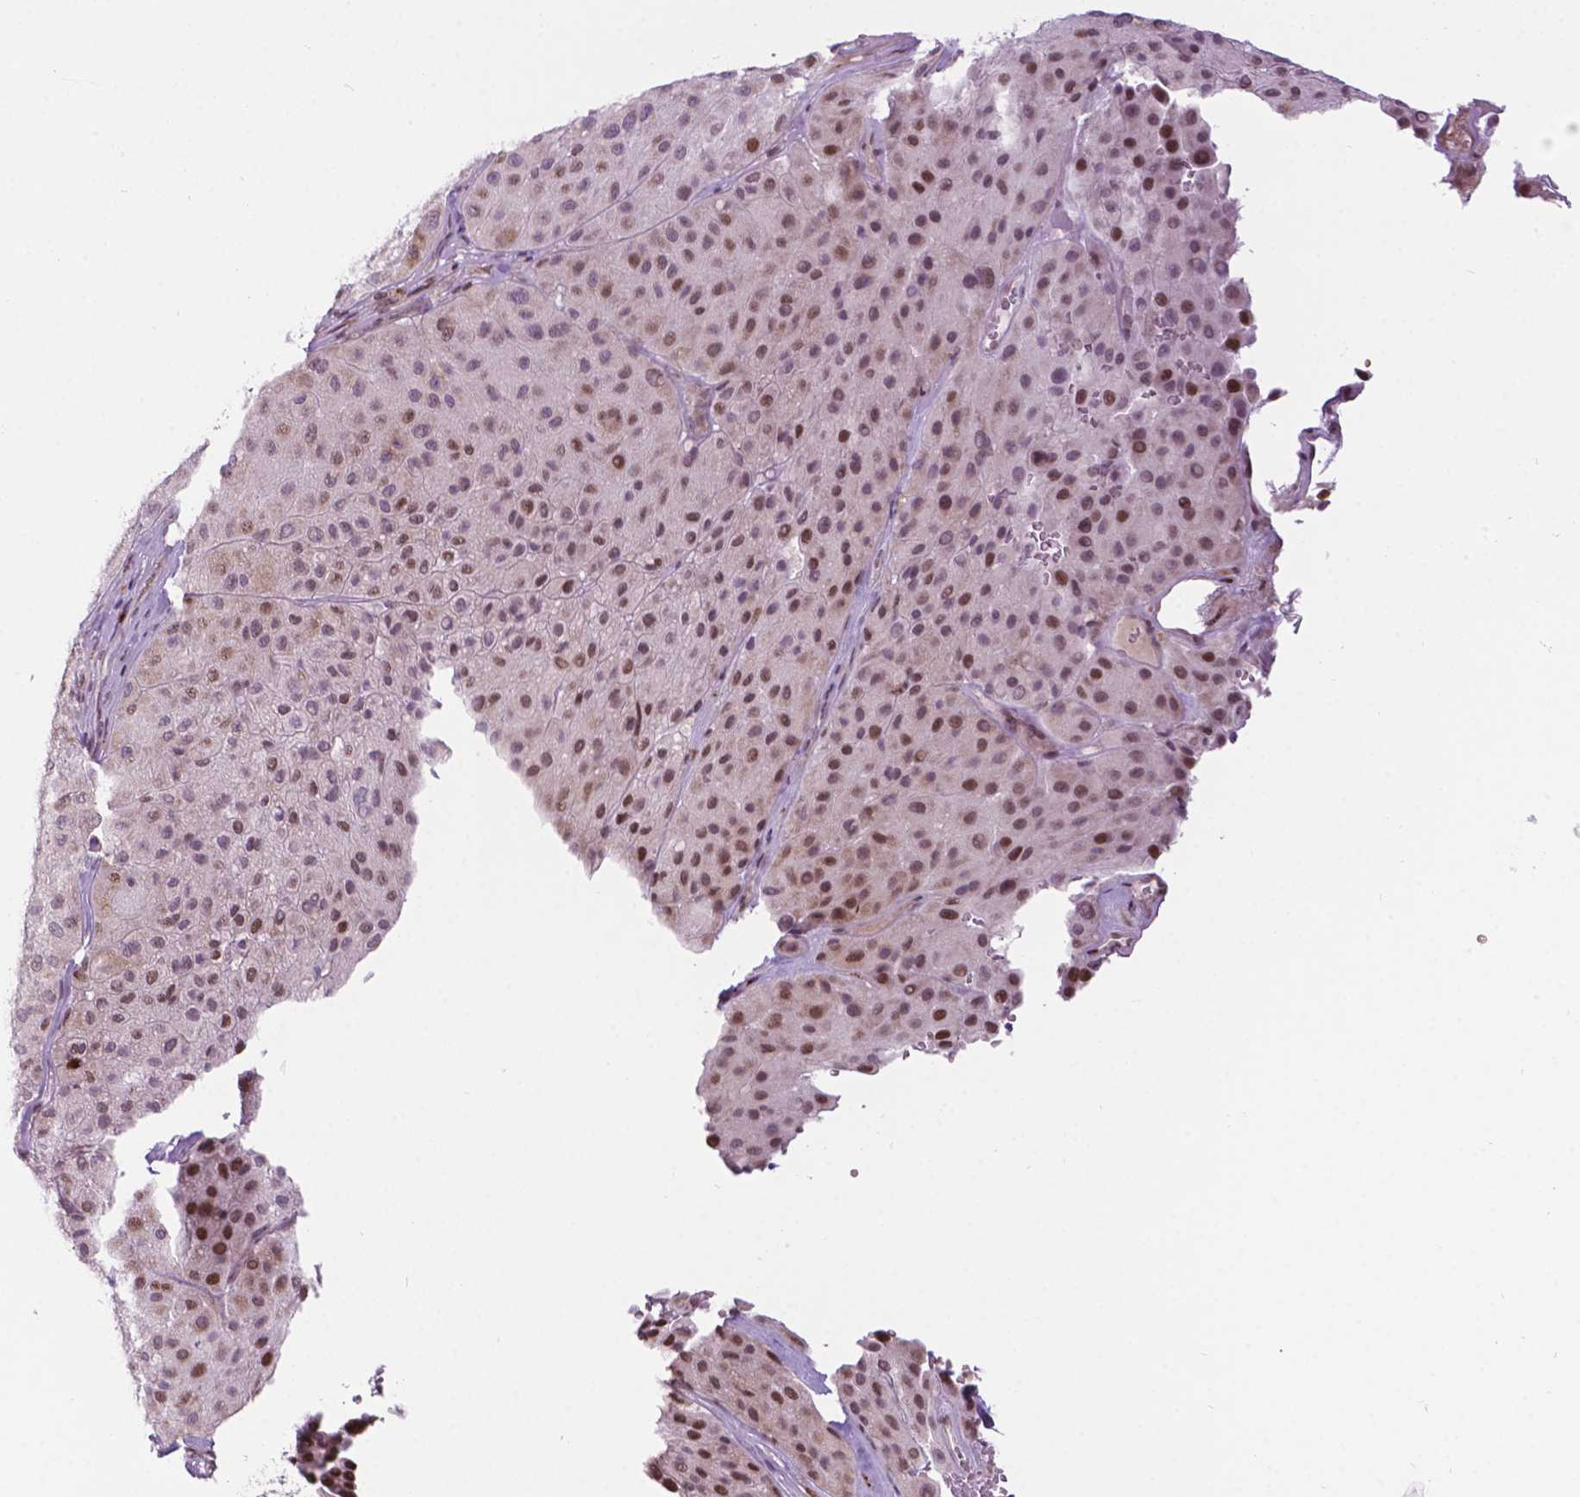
{"staining": {"intensity": "moderate", "quantity": "25%-75%", "location": "nuclear"}, "tissue": "melanoma", "cell_type": "Tumor cells", "image_type": "cancer", "snomed": [{"axis": "morphology", "description": "Malignant melanoma, Metastatic site"}, {"axis": "topography", "description": "Smooth muscle"}], "caption": "Malignant melanoma (metastatic site) stained for a protein (brown) exhibits moderate nuclear positive staining in about 25%-75% of tumor cells.", "gene": "PTPN18", "patient": {"sex": "male", "age": 41}}